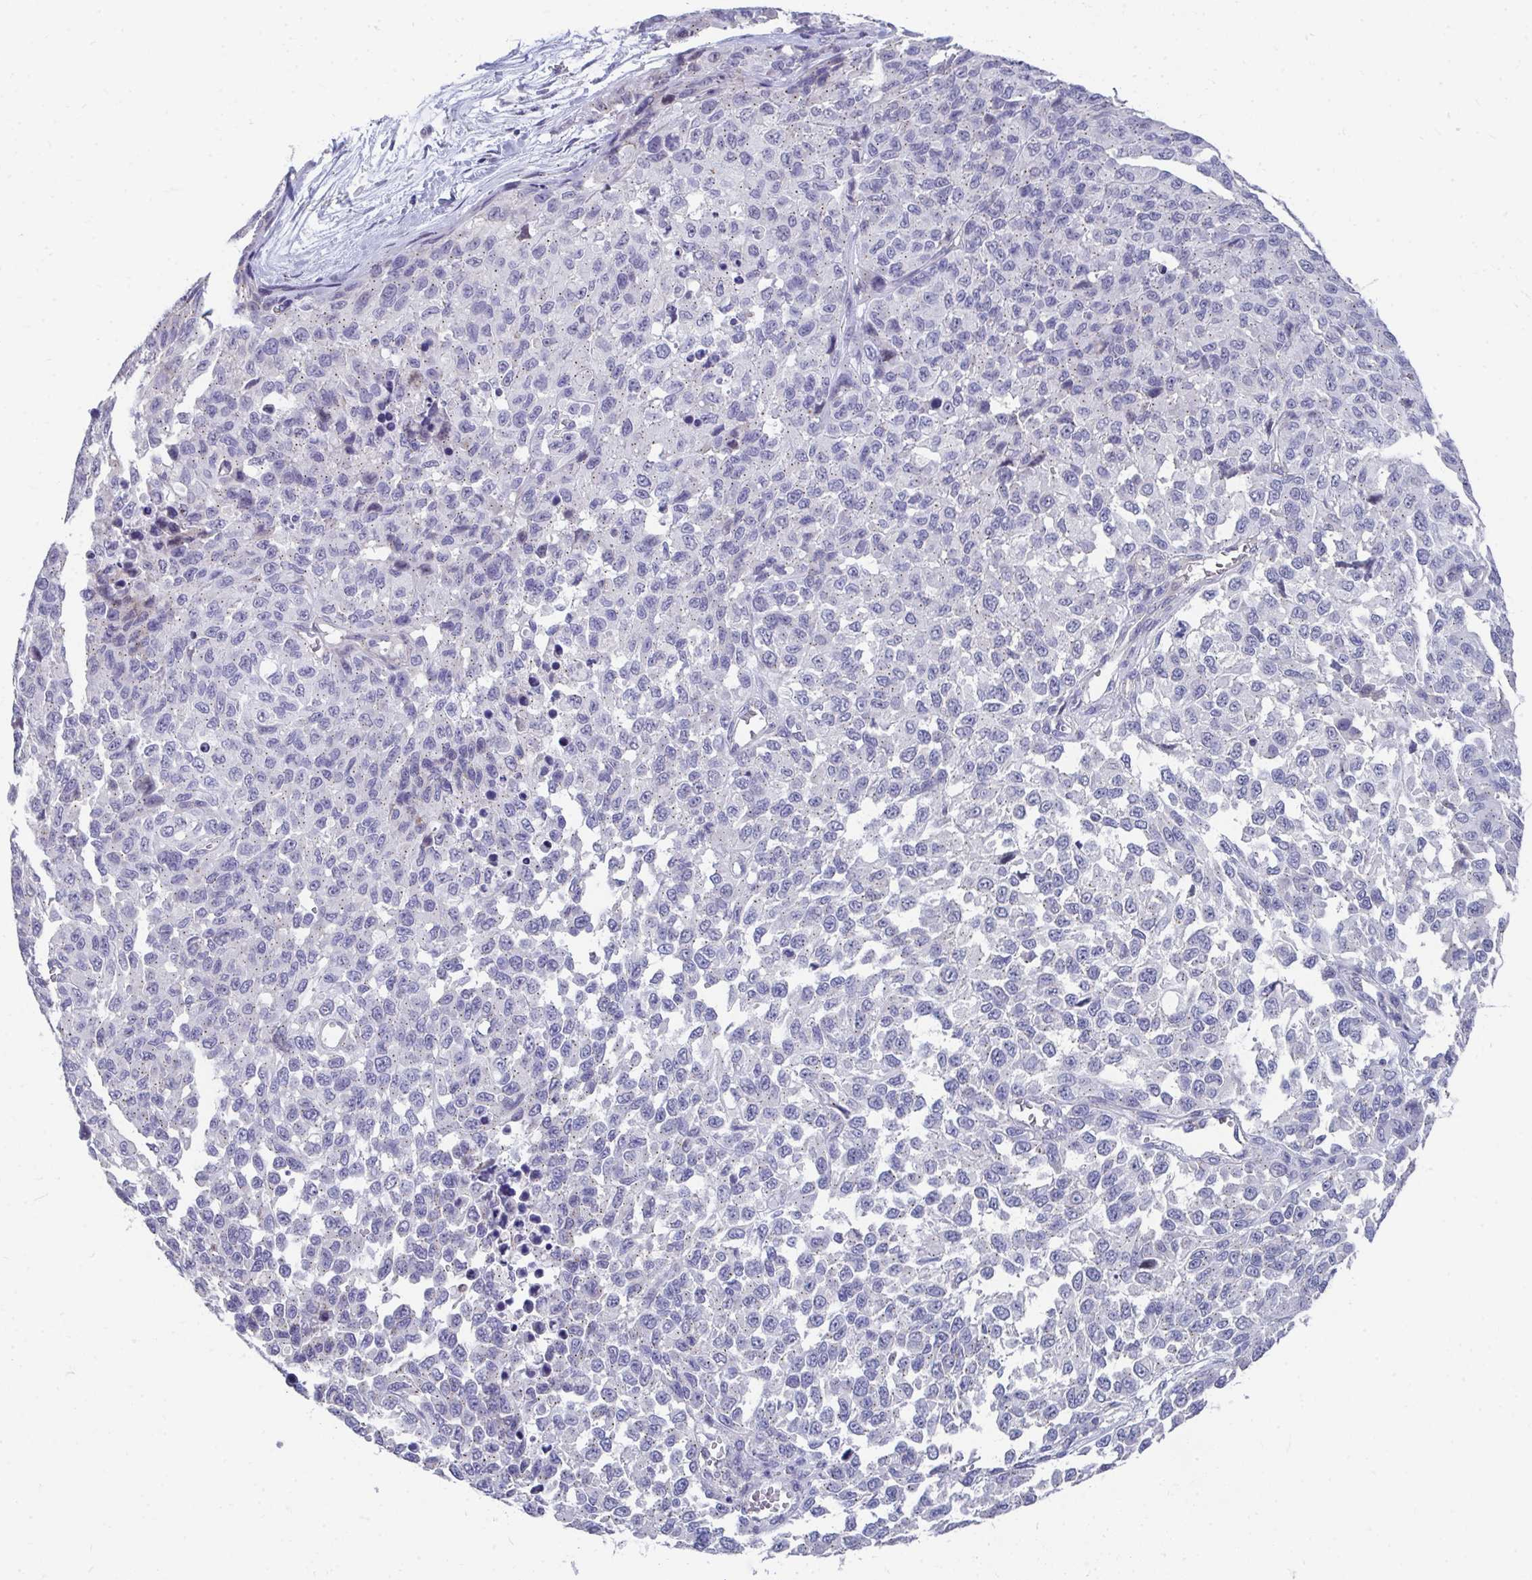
{"staining": {"intensity": "negative", "quantity": "none", "location": "none"}, "tissue": "melanoma", "cell_type": "Tumor cells", "image_type": "cancer", "snomed": [{"axis": "morphology", "description": "Malignant melanoma, NOS"}, {"axis": "topography", "description": "Skin"}], "caption": "High magnification brightfield microscopy of melanoma stained with DAB (brown) and counterstained with hematoxylin (blue): tumor cells show no significant staining.", "gene": "TMPRSS2", "patient": {"sex": "male", "age": 62}}